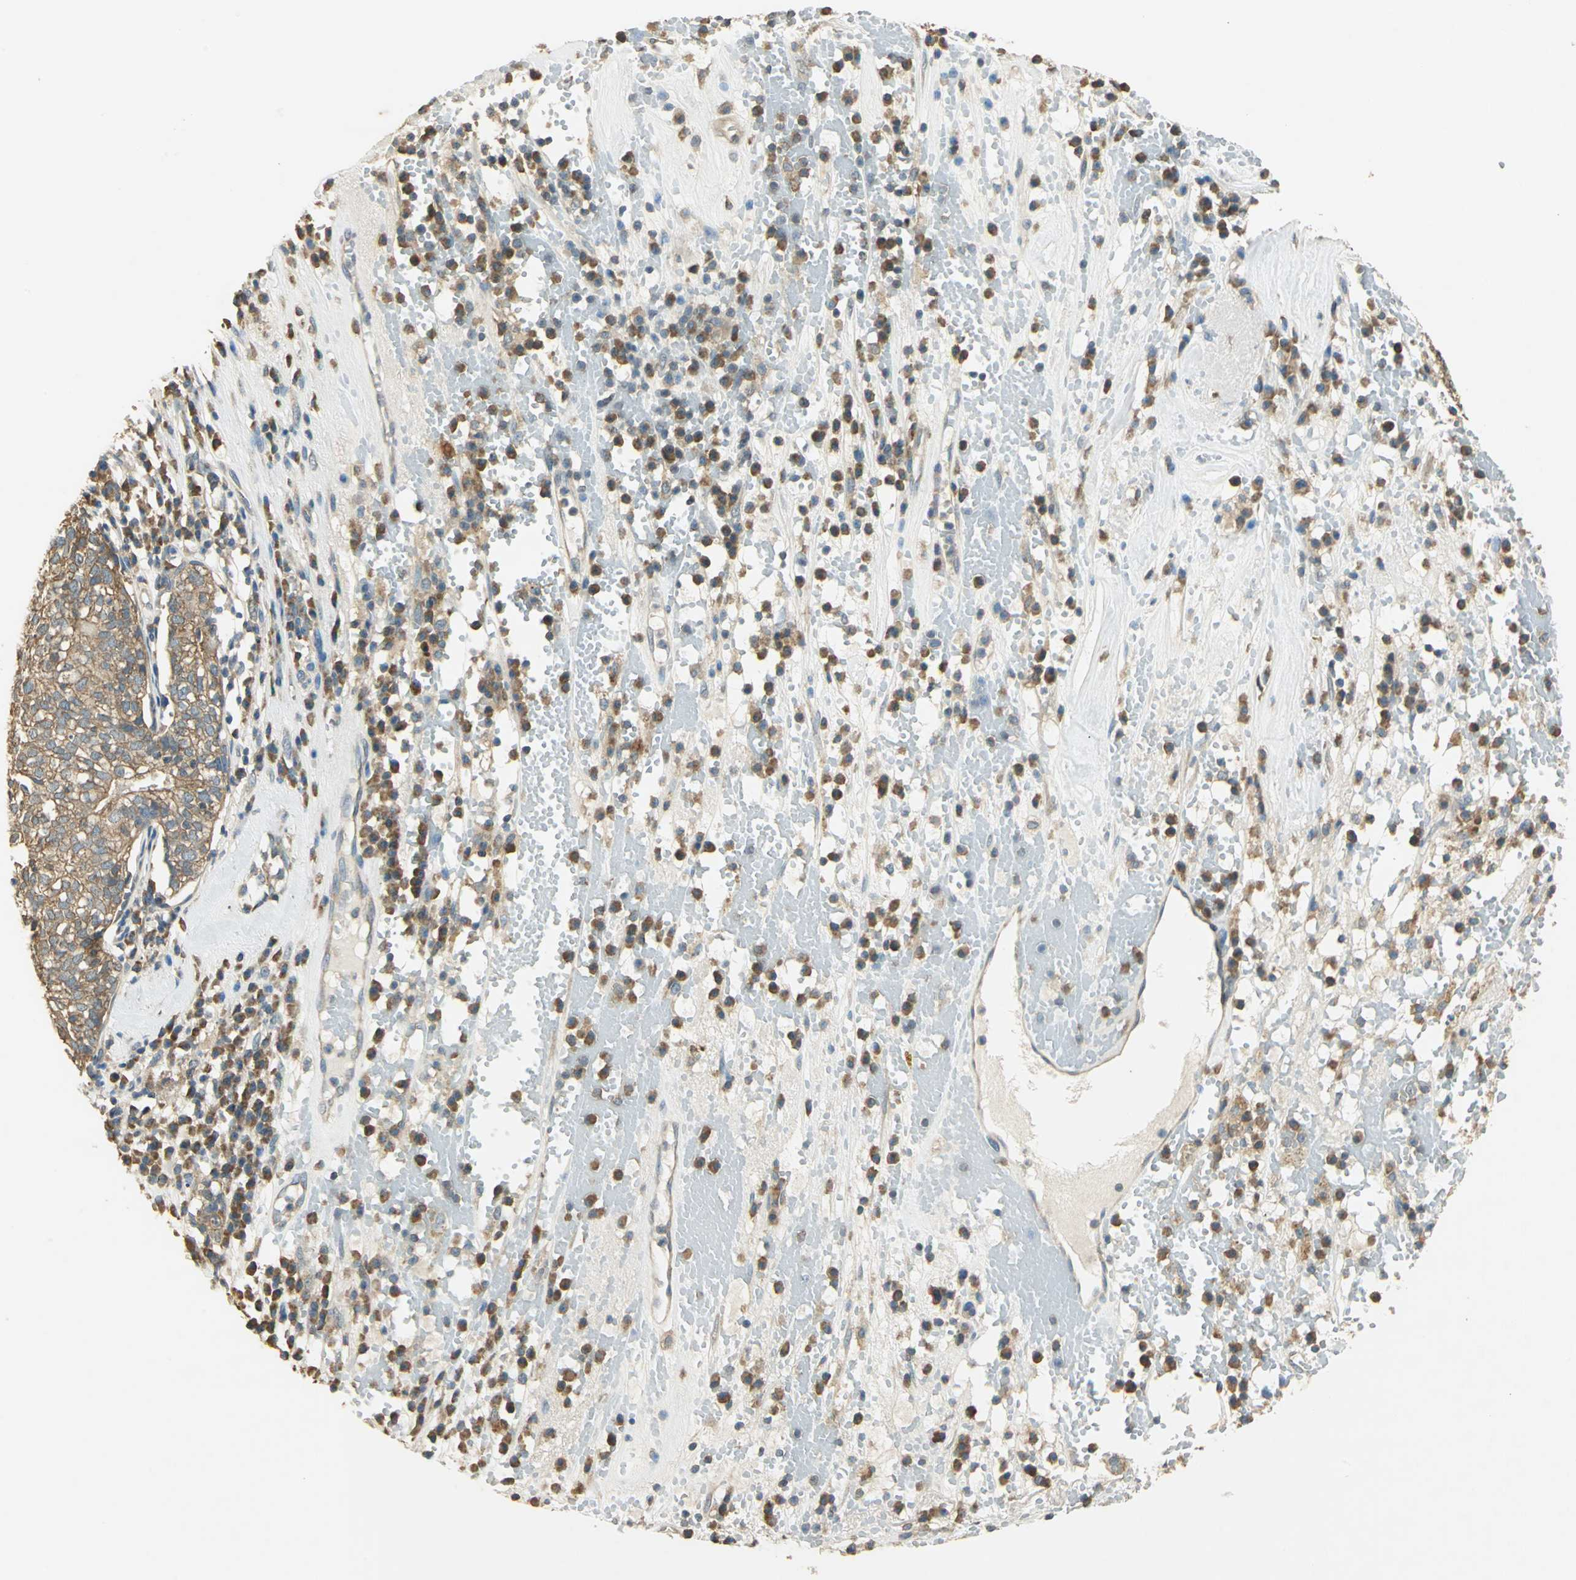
{"staining": {"intensity": "strong", "quantity": ">75%", "location": "cytoplasmic/membranous"}, "tissue": "head and neck cancer", "cell_type": "Tumor cells", "image_type": "cancer", "snomed": [{"axis": "morphology", "description": "Adenocarcinoma, NOS"}, {"axis": "topography", "description": "Salivary gland"}, {"axis": "topography", "description": "Head-Neck"}], "caption": "Strong cytoplasmic/membranous positivity is identified in about >75% of tumor cells in adenocarcinoma (head and neck). The staining was performed using DAB (3,3'-diaminobenzidine) to visualize the protein expression in brown, while the nuclei were stained in blue with hematoxylin (Magnification: 20x).", "gene": "SHC2", "patient": {"sex": "female", "age": 65}}